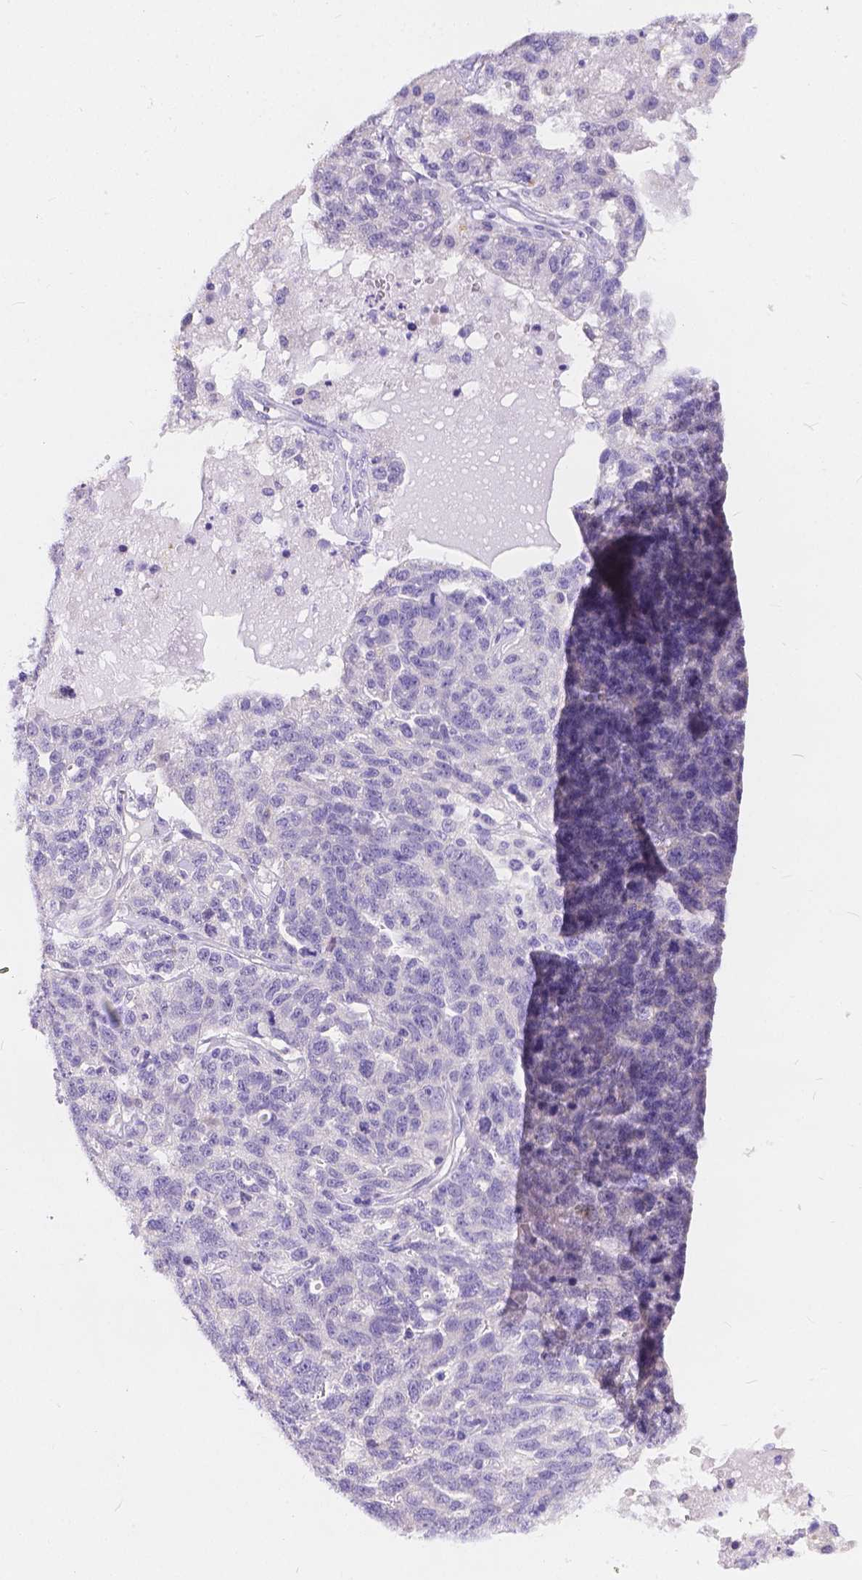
{"staining": {"intensity": "negative", "quantity": "none", "location": "none"}, "tissue": "ovarian cancer", "cell_type": "Tumor cells", "image_type": "cancer", "snomed": [{"axis": "morphology", "description": "Cystadenocarcinoma, serous, NOS"}, {"axis": "topography", "description": "Ovary"}], "caption": "This is an IHC micrograph of ovarian cancer. There is no positivity in tumor cells.", "gene": "DLEC1", "patient": {"sex": "female", "age": 71}}